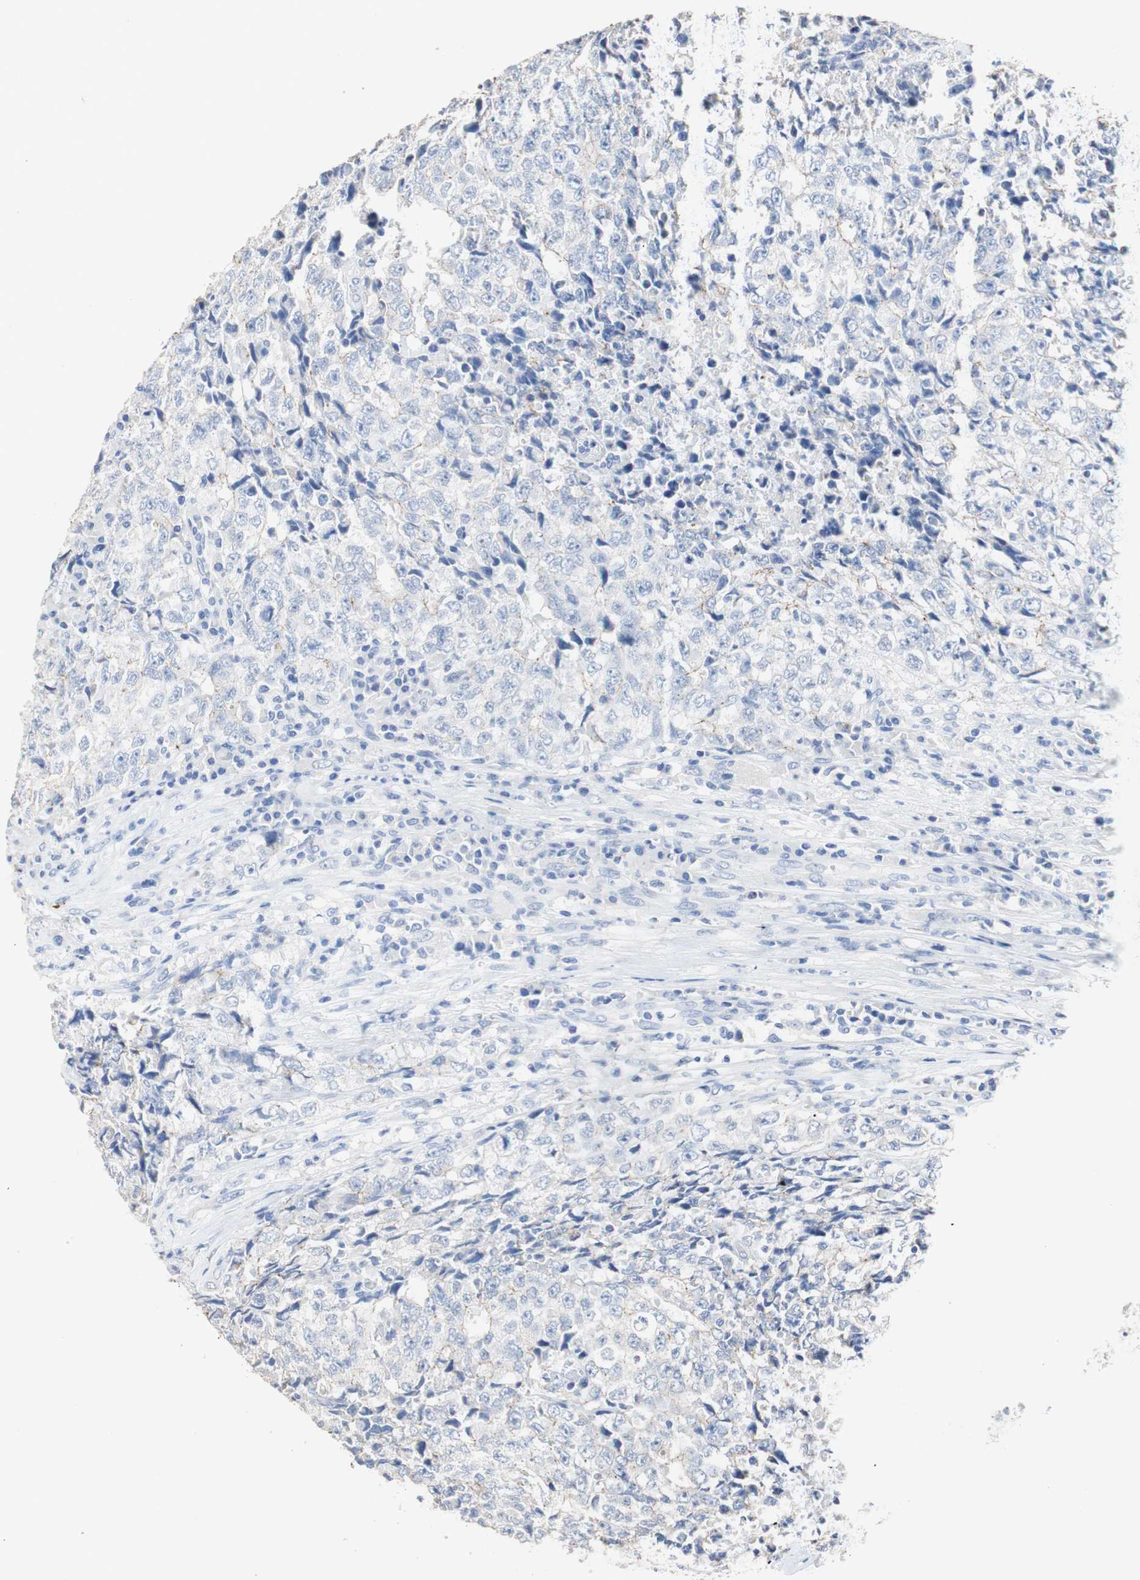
{"staining": {"intensity": "negative", "quantity": "none", "location": "none"}, "tissue": "testis cancer", "cell_type": "Tumor cells", "image_type": "cancer", "snomed": [{"axis": "morphology", "description": "Necrosis, NOS"}, {"axis": "morphology", "description": "Carcinoma, Embryonal, NOS"}, {"axis": "topography", "description": "Testis"}], "caption": "A micrograph of human testis cancer is negative for staining in tumor cells.", "gene": "DSC2", "patient": {"sex": "male", "age": 19}}